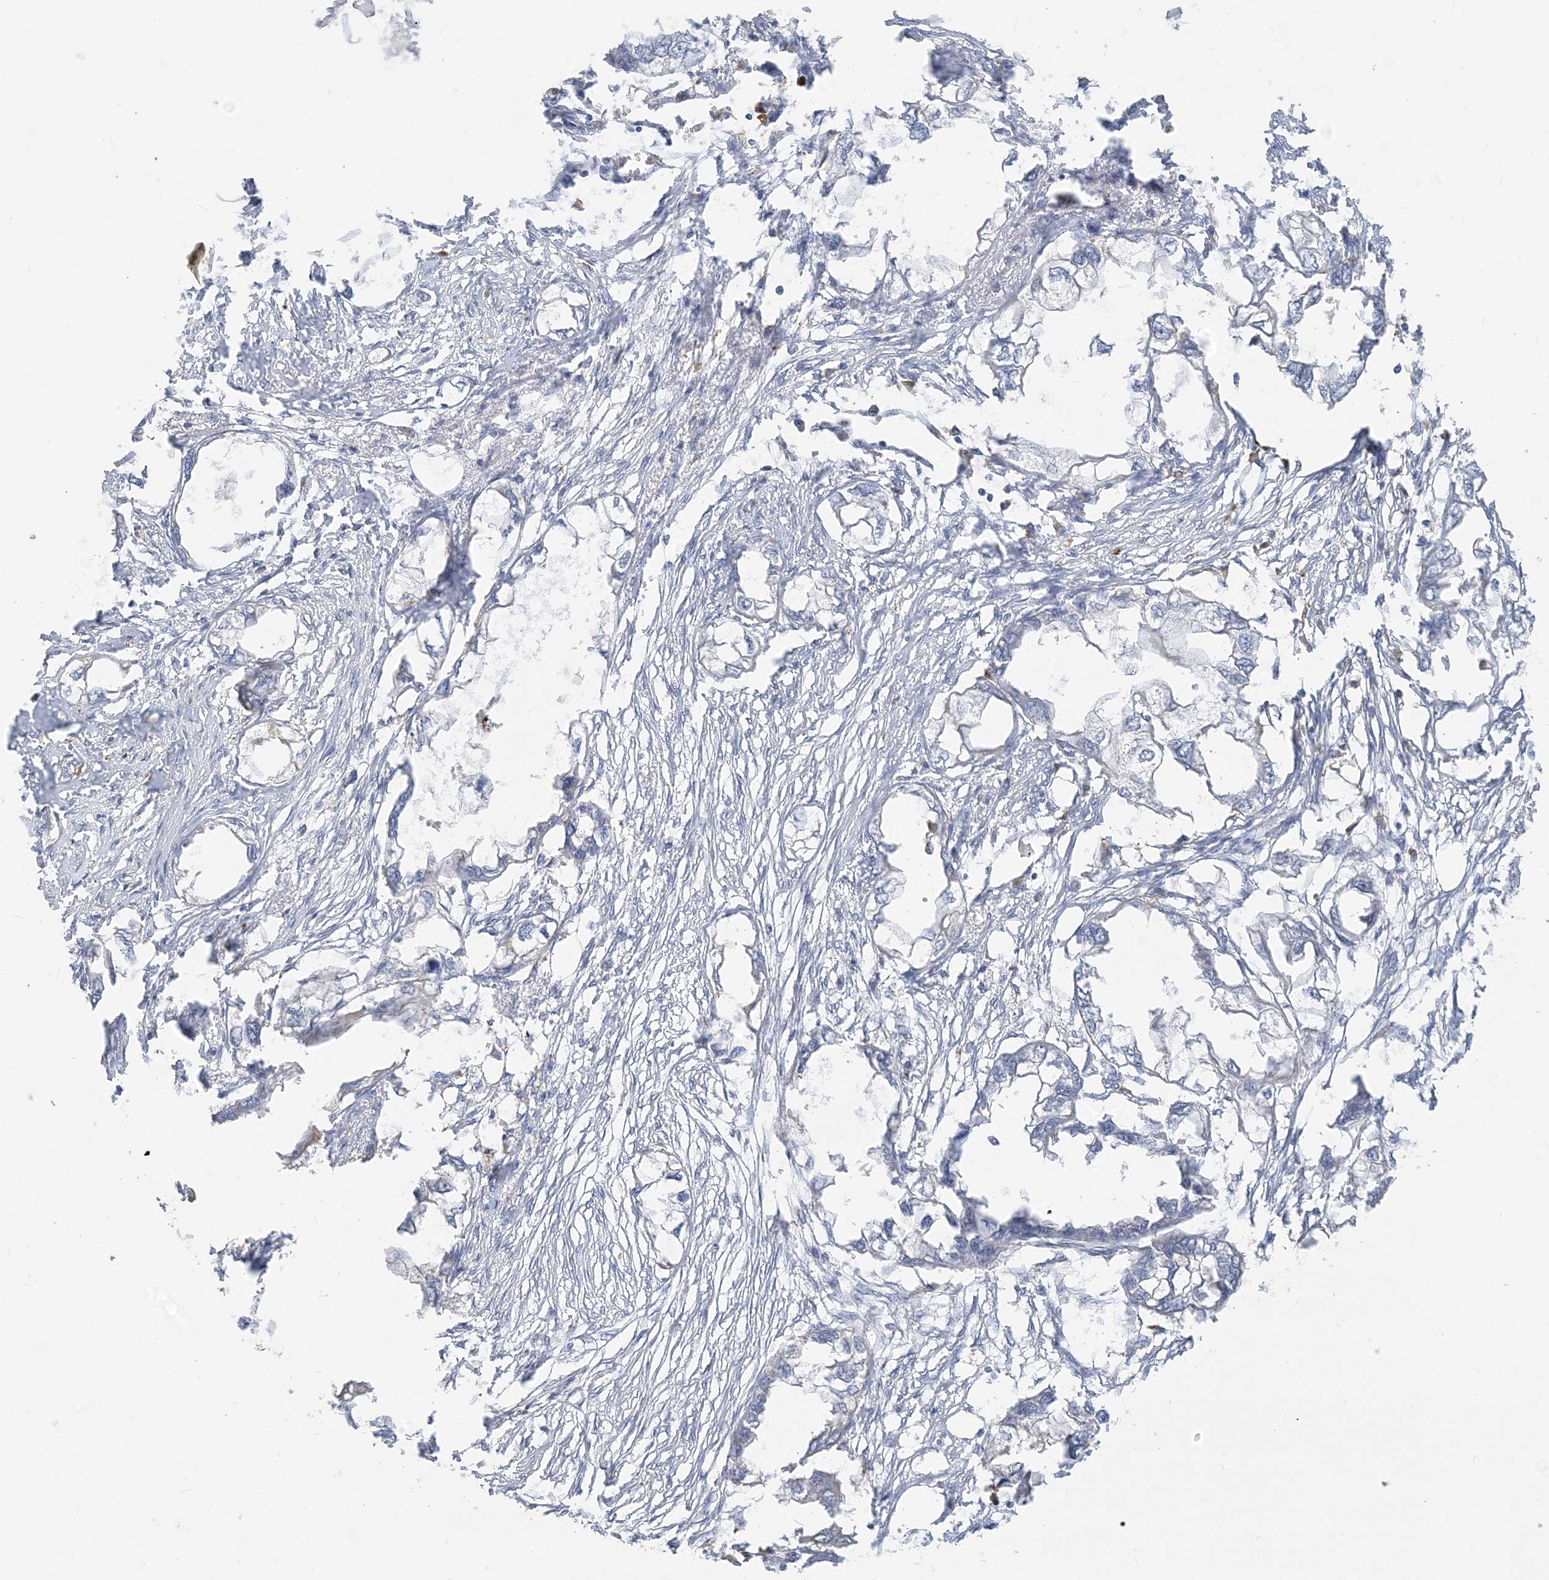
{"staining": {"intensity": "negative", "quantity": "none", "location": "none"}, "tissue": "endometrial cancer", "cell_type": "Tumor cells", "image_type": "cancer", "snomed": [{"axis": "morphology", "description": "Adenocarcinoma, NOS"}, {"axis": "morphology", "description": "Adenocarcinoma, metastatic, NOS"}, {"axis": "topography", "description": "Adipose tissue"}, {"axis": "topography", "description": "Endometrium"}], "caption": "Metastatic adenocarcinoma (endometrial) was stained to show a protein in brown. There is no significant expression in tumor cells.", "gene": "PEAR1", "patient": {"sex": "female", "age": 67}}